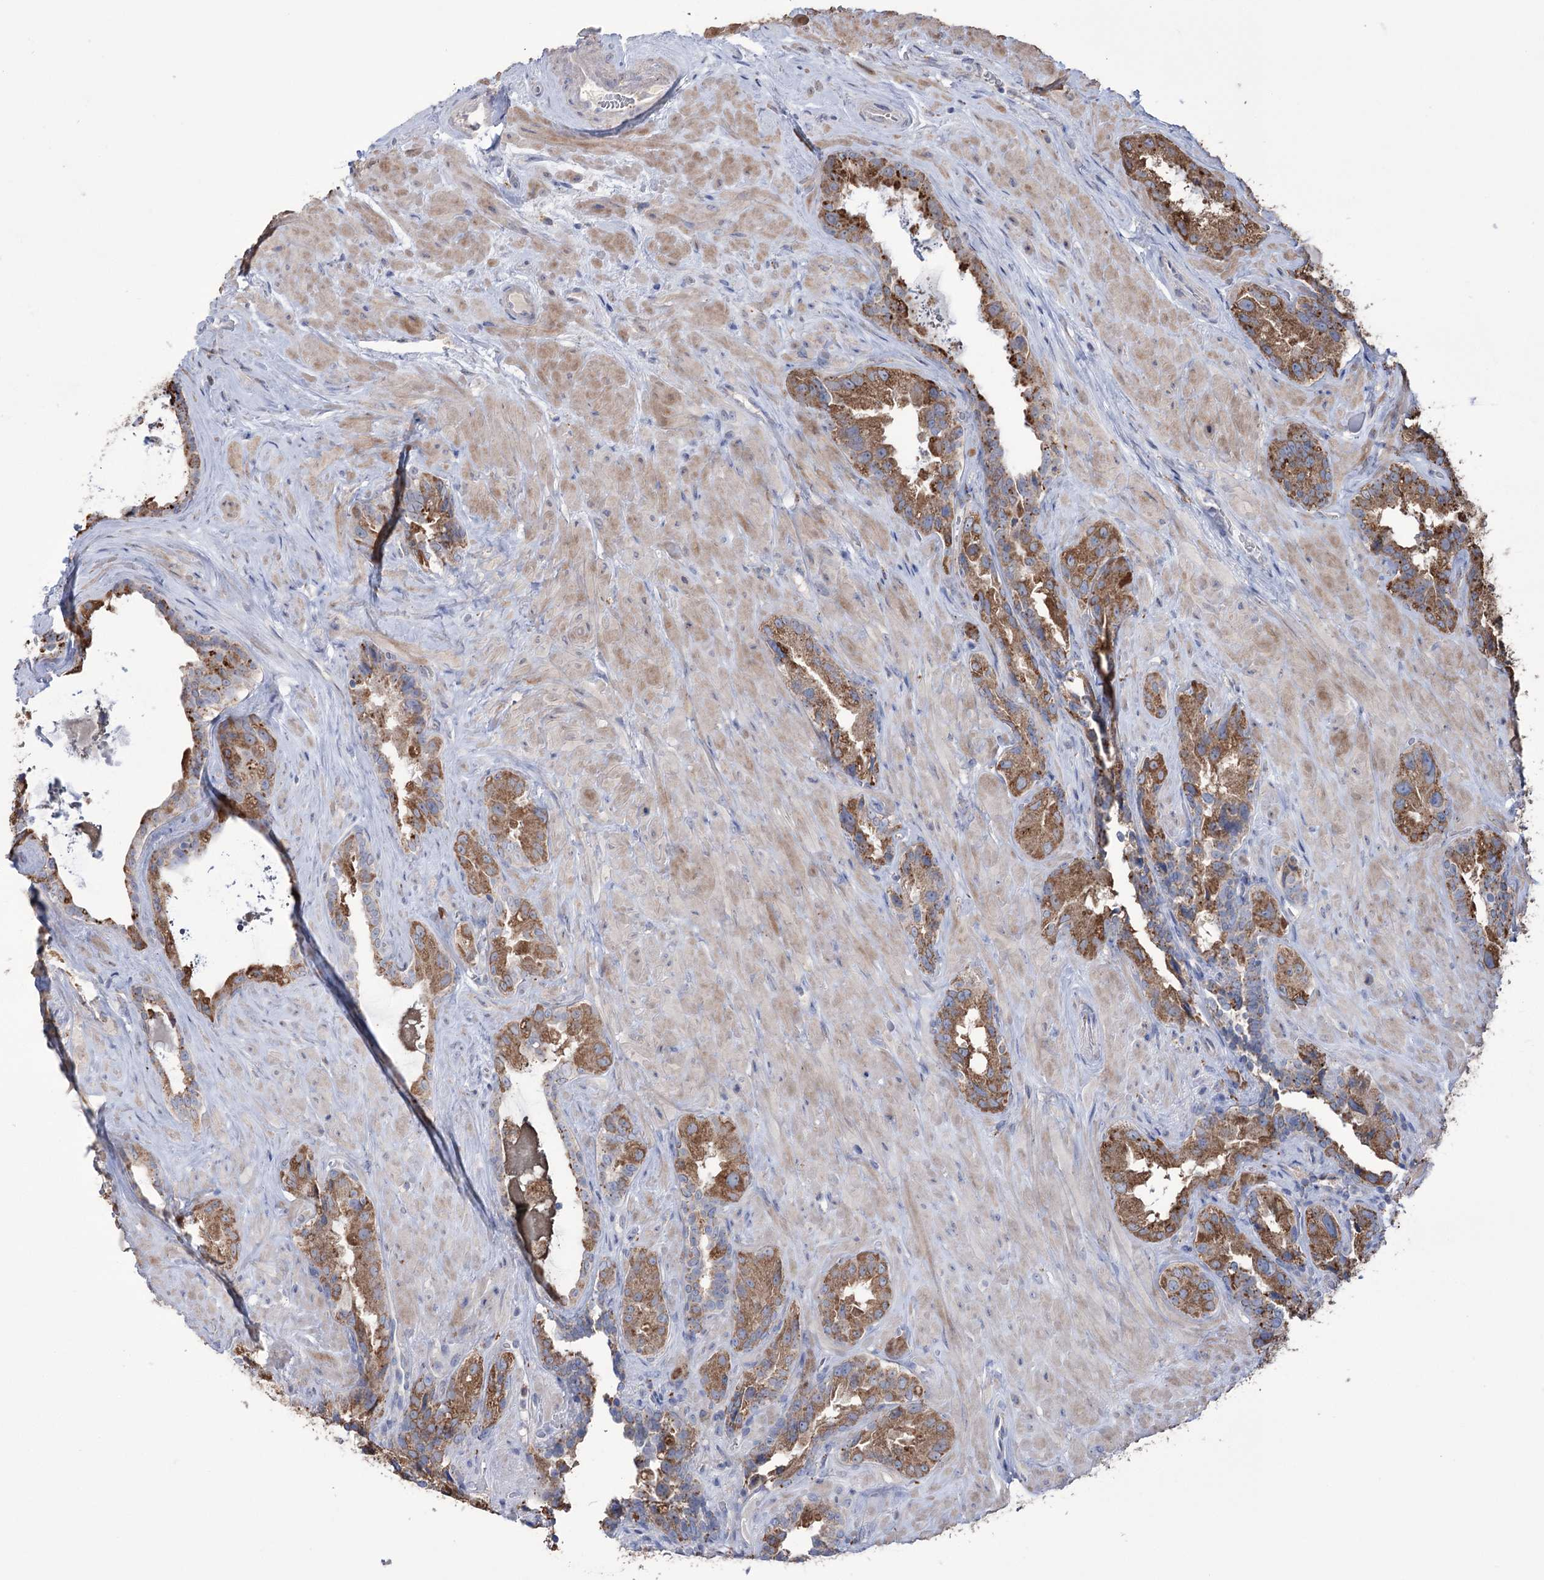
{"staining": {"intensity": "strong", "quantity": ">75%", "location": "cytoplasmic/membranous"}, "tissue": "seminal vesicle", "cell_type": "Glandular cells", "image_type": "normal", "snomed": [{"axis": "morphology", "description": "Normal tissue, NOS"}, {"axis": "topography", "description": "Seminal veicle"}, {"axis": "topography", "description": "Peripheral nerve tissue"}], "caption": "The immunohistochemical stain highlights strong cytoplasmic/membranous staining in glandular cells of benign seminal vesicle. (Stains: DAB (3,3'-diaminobenzidine) in brown, nuclei in blue, Microscopy: brightfield microscopy at high magnification).", "gene": "TRIM71", "patient": {"sex": "male", "age": 67}}